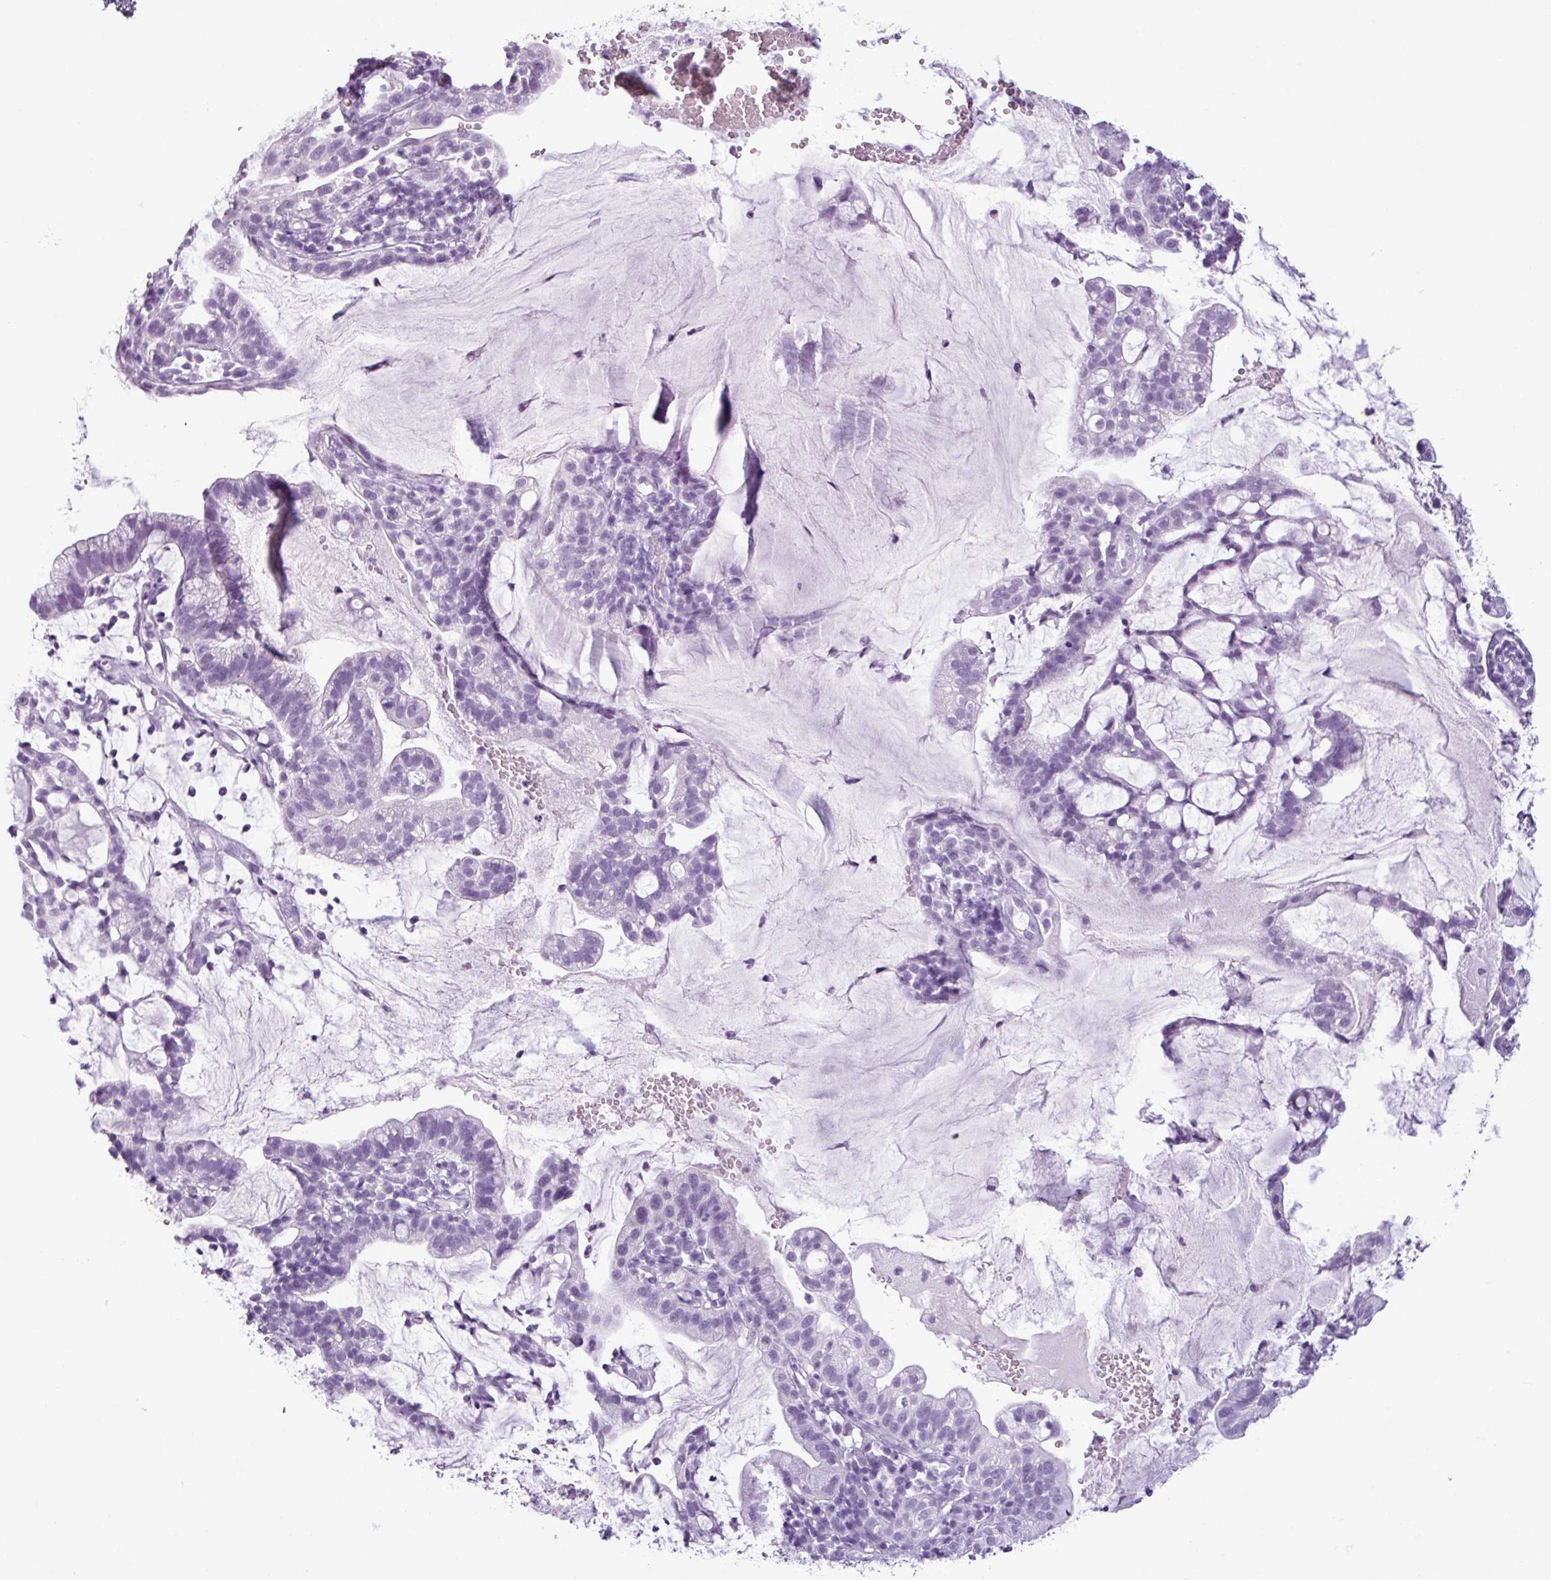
{"staining": {"intensity": "negative", "quantity": "none", "location": "none"}, "tissue": "cervical cancer", "cell_type": "Tumor cells", "image_type": "cancer", "snomed": [{"axis": "morphology", "description": "Adenocarcinoma, NOS"}, {"axis": "topography", "description": "Cervix"}], "caption": "IHC micrograph of human cervical cancer stained for a protein (brown), which displays no positivity in tumor cells.", "gene": "SCT", "patient": {"sex": "female", "age": 41}}